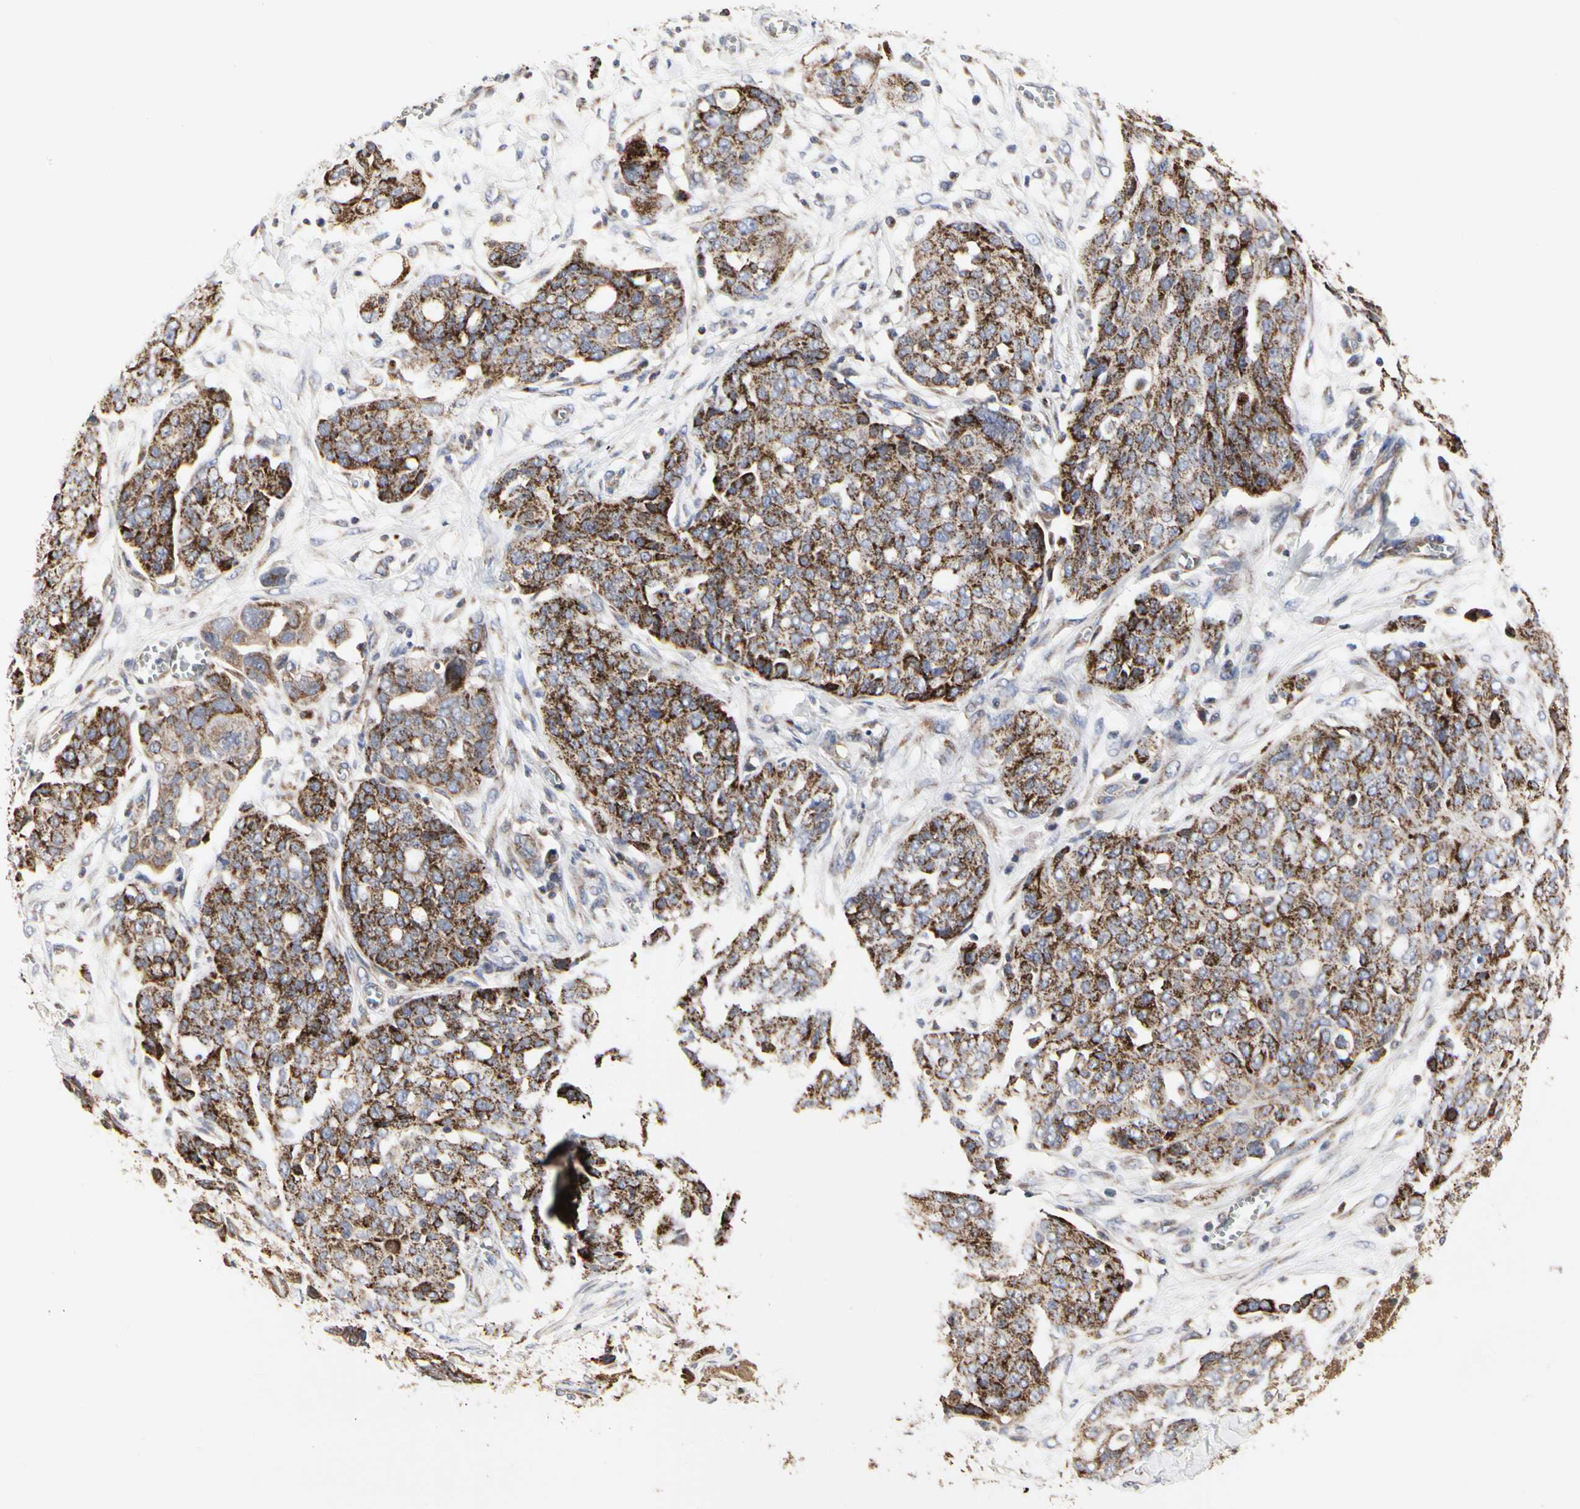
{"staining": {"intensity": "moderate", "quantity": ">75%", "location": "cytoplasmic/membranous"}, "tissue": "ovarian cancer", "cell_type": "Tumor cells", "image_type": "cancer", "snomed": [{"axis": "morphology", "description": "Cystadenocarcinoma, serous, NOS"}, {"axis": "topography", "description": "Soft tissue"}, {"axis": "topography", "description": "Ovary"}], "caption": "Ovarian cancer tissue demonstrates moderate cytoplasmic/membranous positivity in approximately >75% of tumor cells", "gene": "TSKU", "patient": {"sex": "female", "age": 57}}